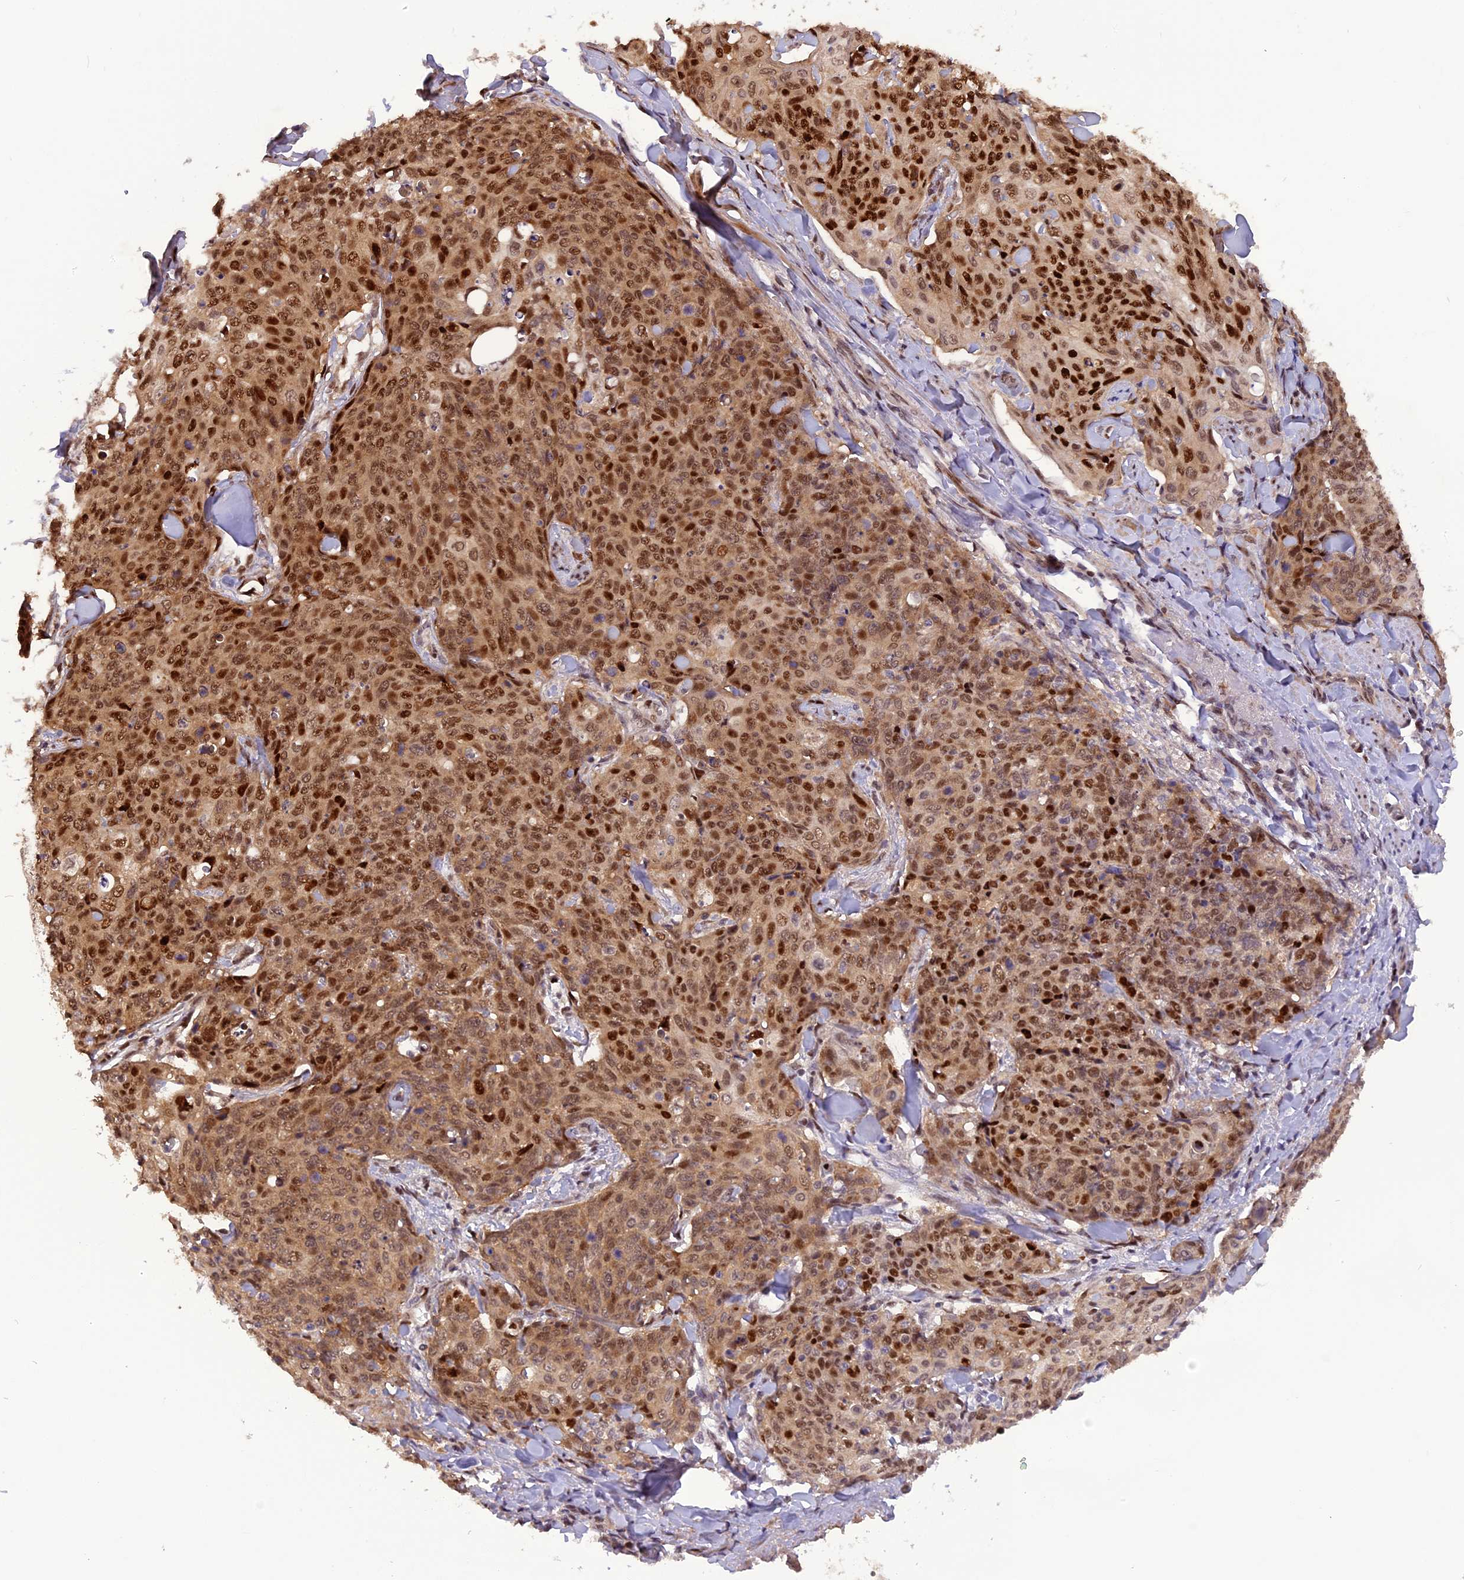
{"staining": {"intensity": "strong", "quantity": "25%-75%", "location": "cytoplasmic/membranous,nuclear"}, "tissue": "skin cancer", "cell_type": "Tumor cells", "image_type": "cancer", "snomed": [{"axis": "morphology", "description": "Squamous cell carcinoma, NOS"}, {"axis": "topography", "description": "Skin"}, {"axis": "topography", "description": "Vulva"}], "caption": "About 25%-75% of tumor cells in skin cancer exhibit strong cytoplasmic/membranous and nuclear protein positivity as visualized by brown immunohistochemical staining.", "gene": "MICALL1", "patient": {"sex": "female", "age": 85}}